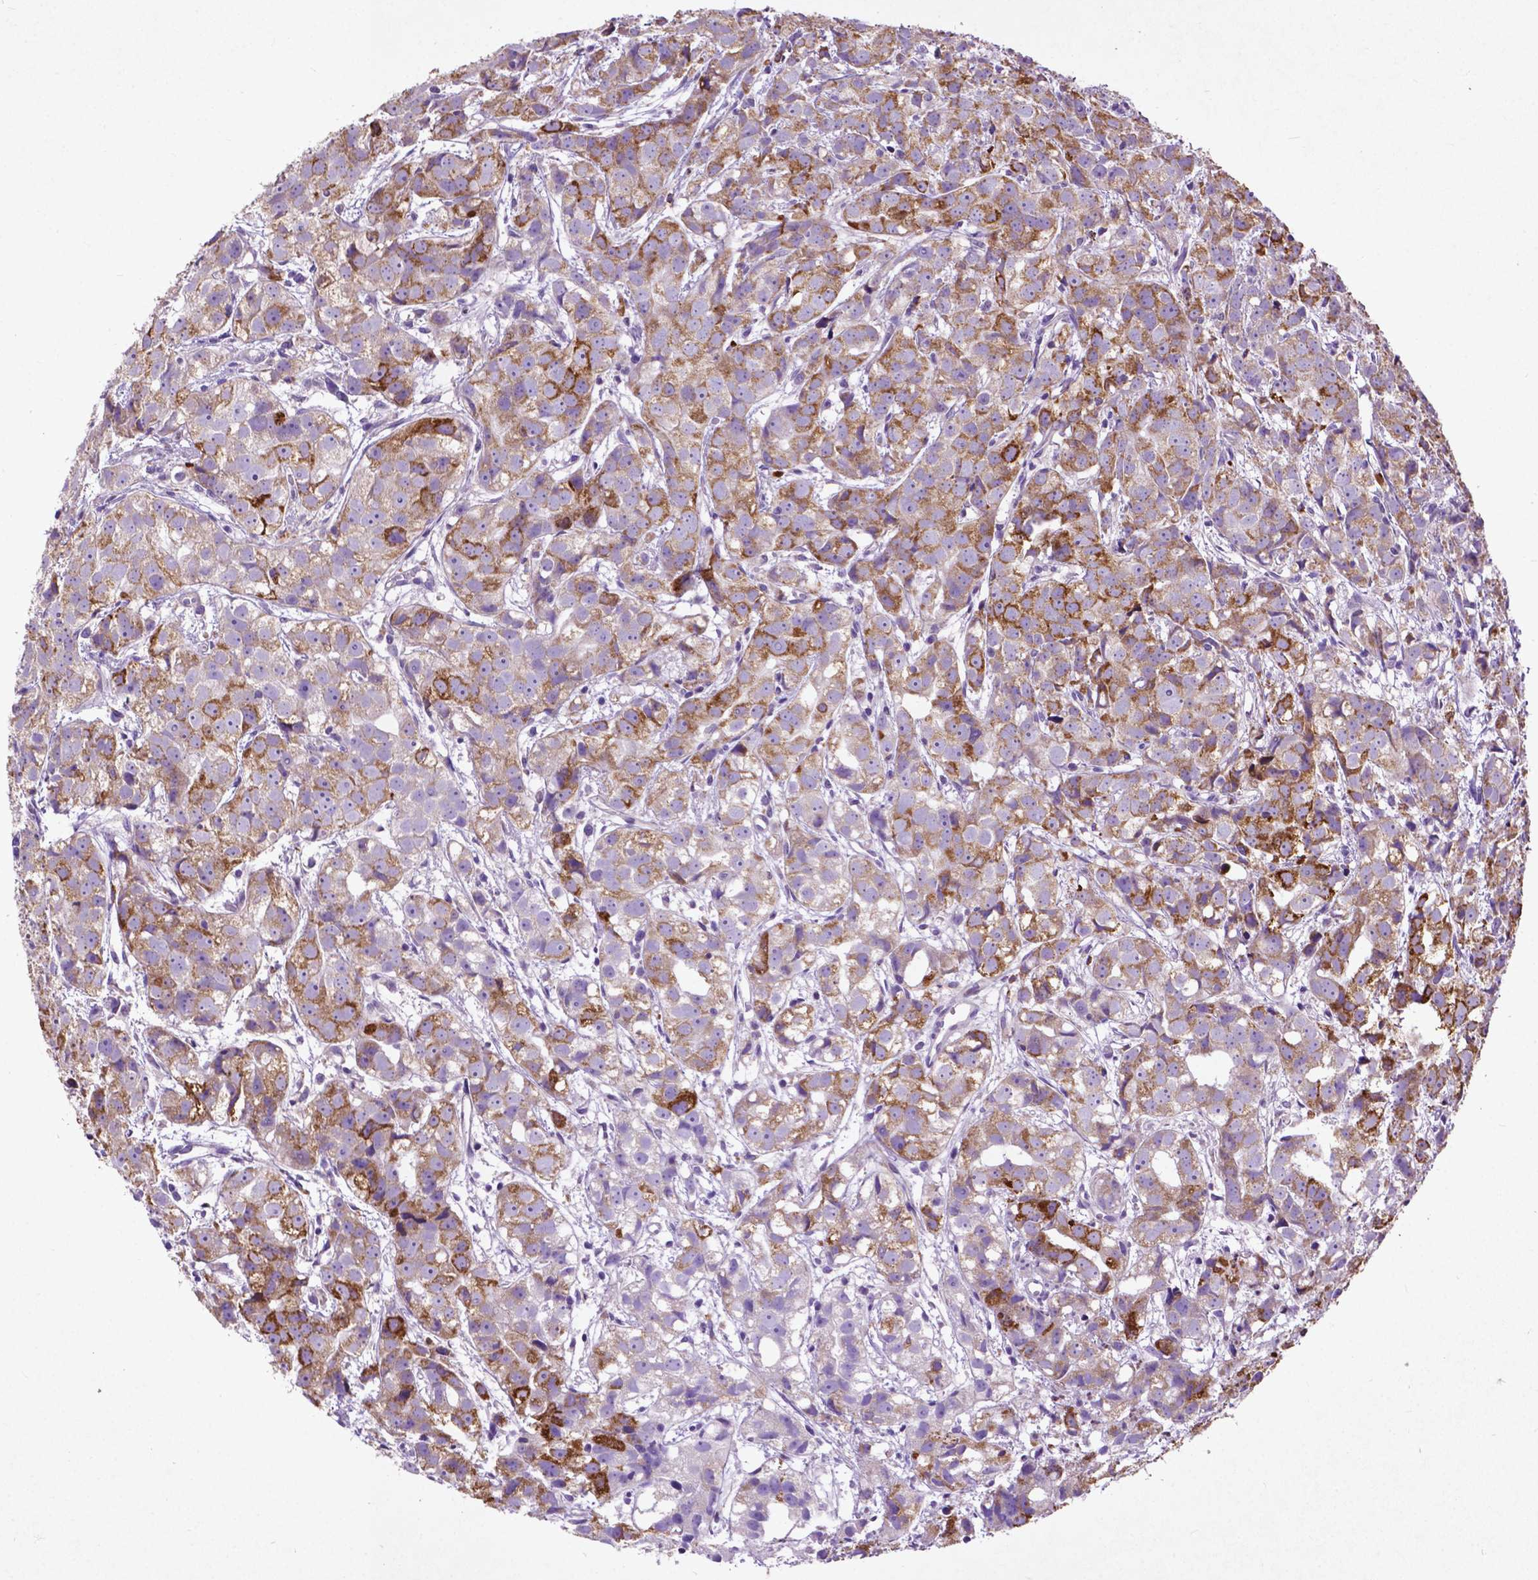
{"staining": {"intensity": "strong", "quantity": "<25%", "location": "cytoplasmic/membranous"}, "tissue": "prostate cancer", "cell_type": "Tumor cells", "image_type": "cancer", "snomed": [{"axis": "morphology", "description": "Adenocarcinoma, High grade"}, {"axis": "topography", "description": "Prostate"}], "caption": "DAB immunohistochemical staining of prostate cancer exhibits strong cytoplasmic/membranous protein staining in approximately <25% of tumor cells. (DAB IHC with brightfield microscopy, high magnification).", "gene": "THEGL", "patient": {"sex": "male", "age": 68}}